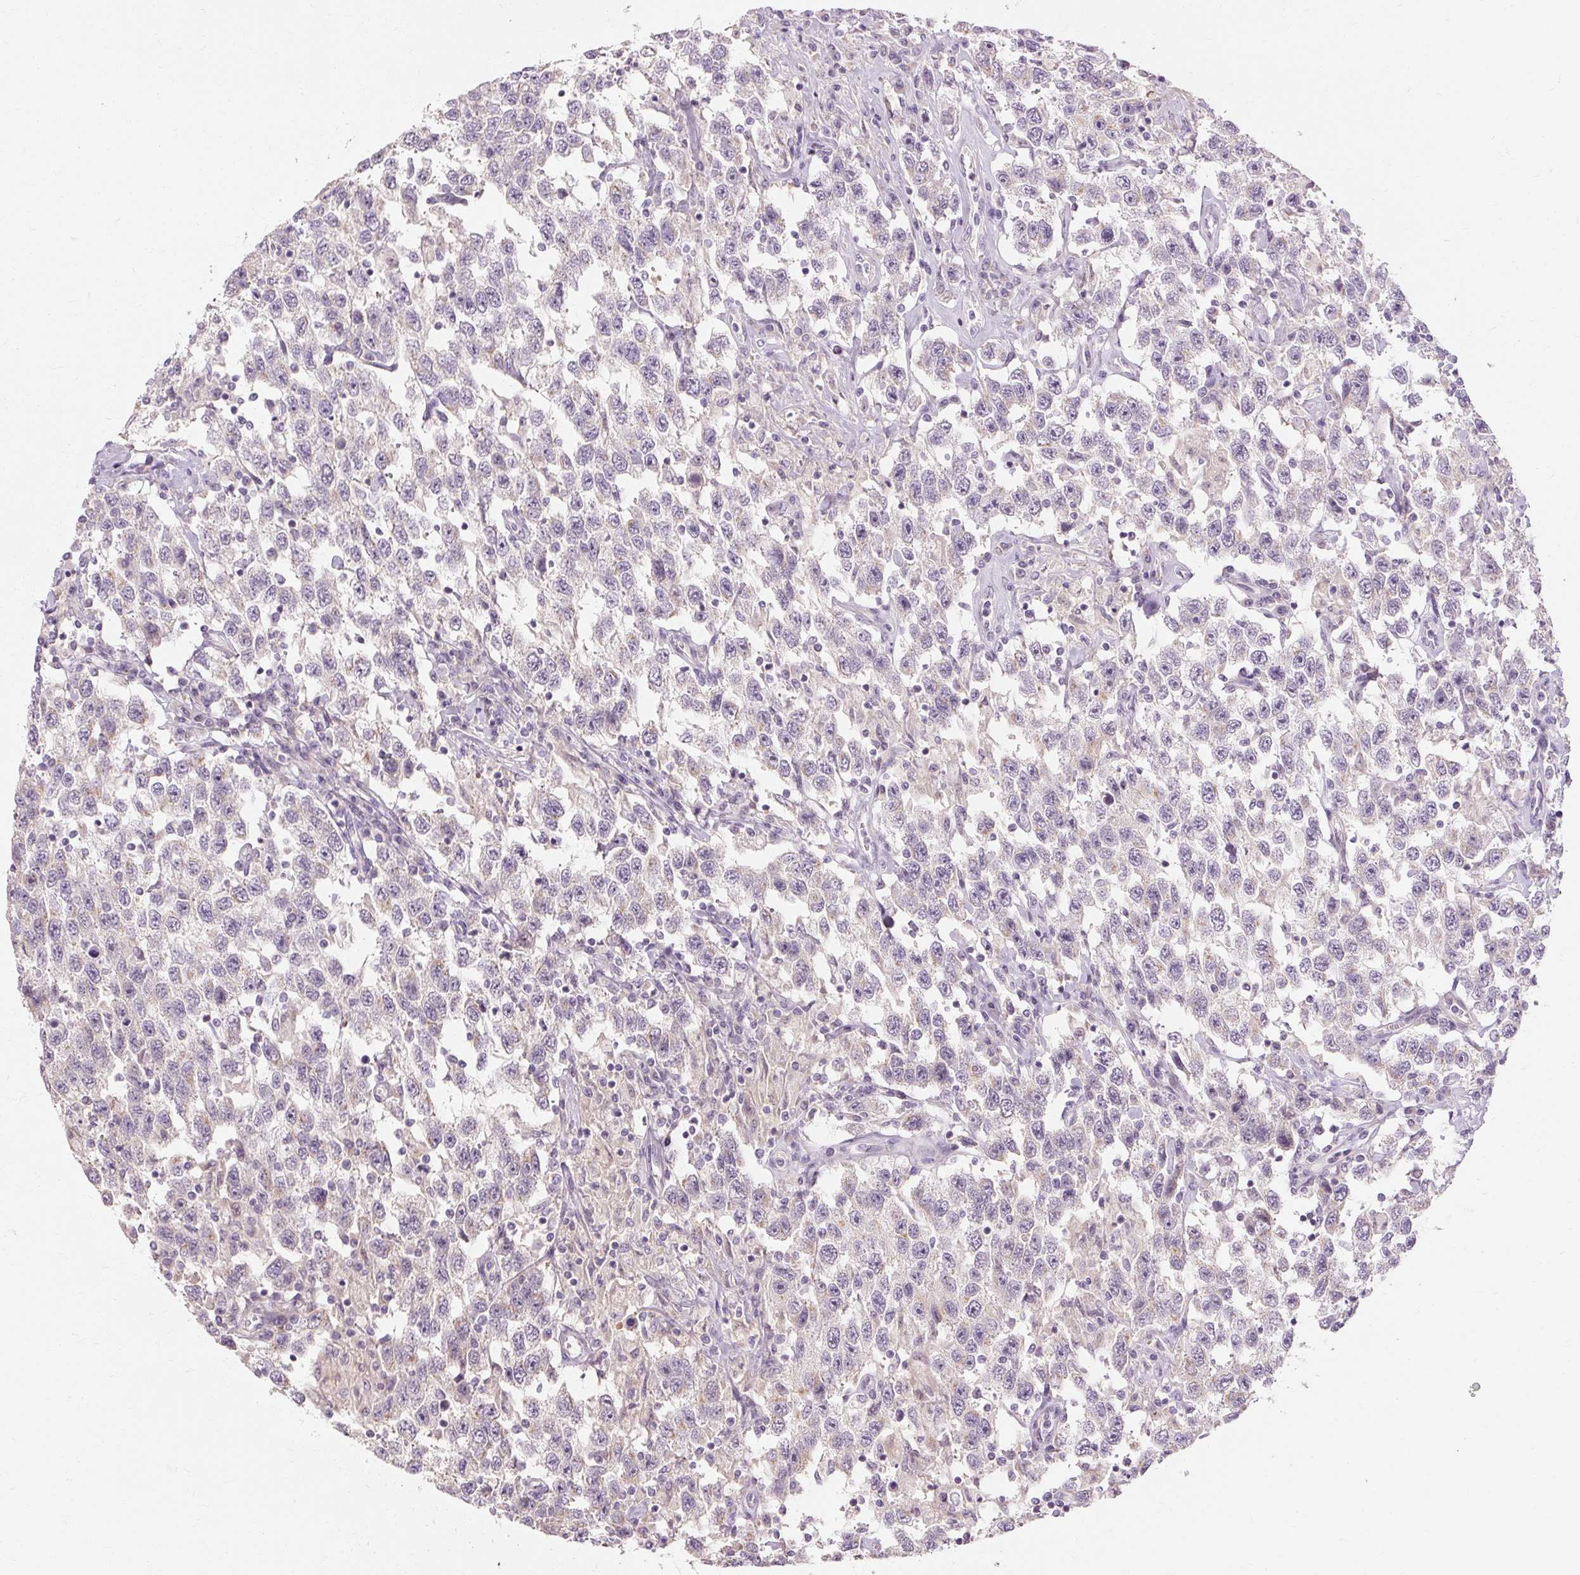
{"staining": {"intensity": "negative", "quantity": "none", "location": "none"}, "tissue": "testis cancer", "cell_type": "Tumor cells", "image_type": "cancer", "snomed": [{"axis": "morphology", "description": "Seminoma, NOS"}, {"axis": "topography", "description": "Testis"}], "caption": "The photomicrograph reveals no significant staining in tumor cells of seminoma (testis).", "gene": "CAPN3", "patient": {"sex": "male", "age": 41}}